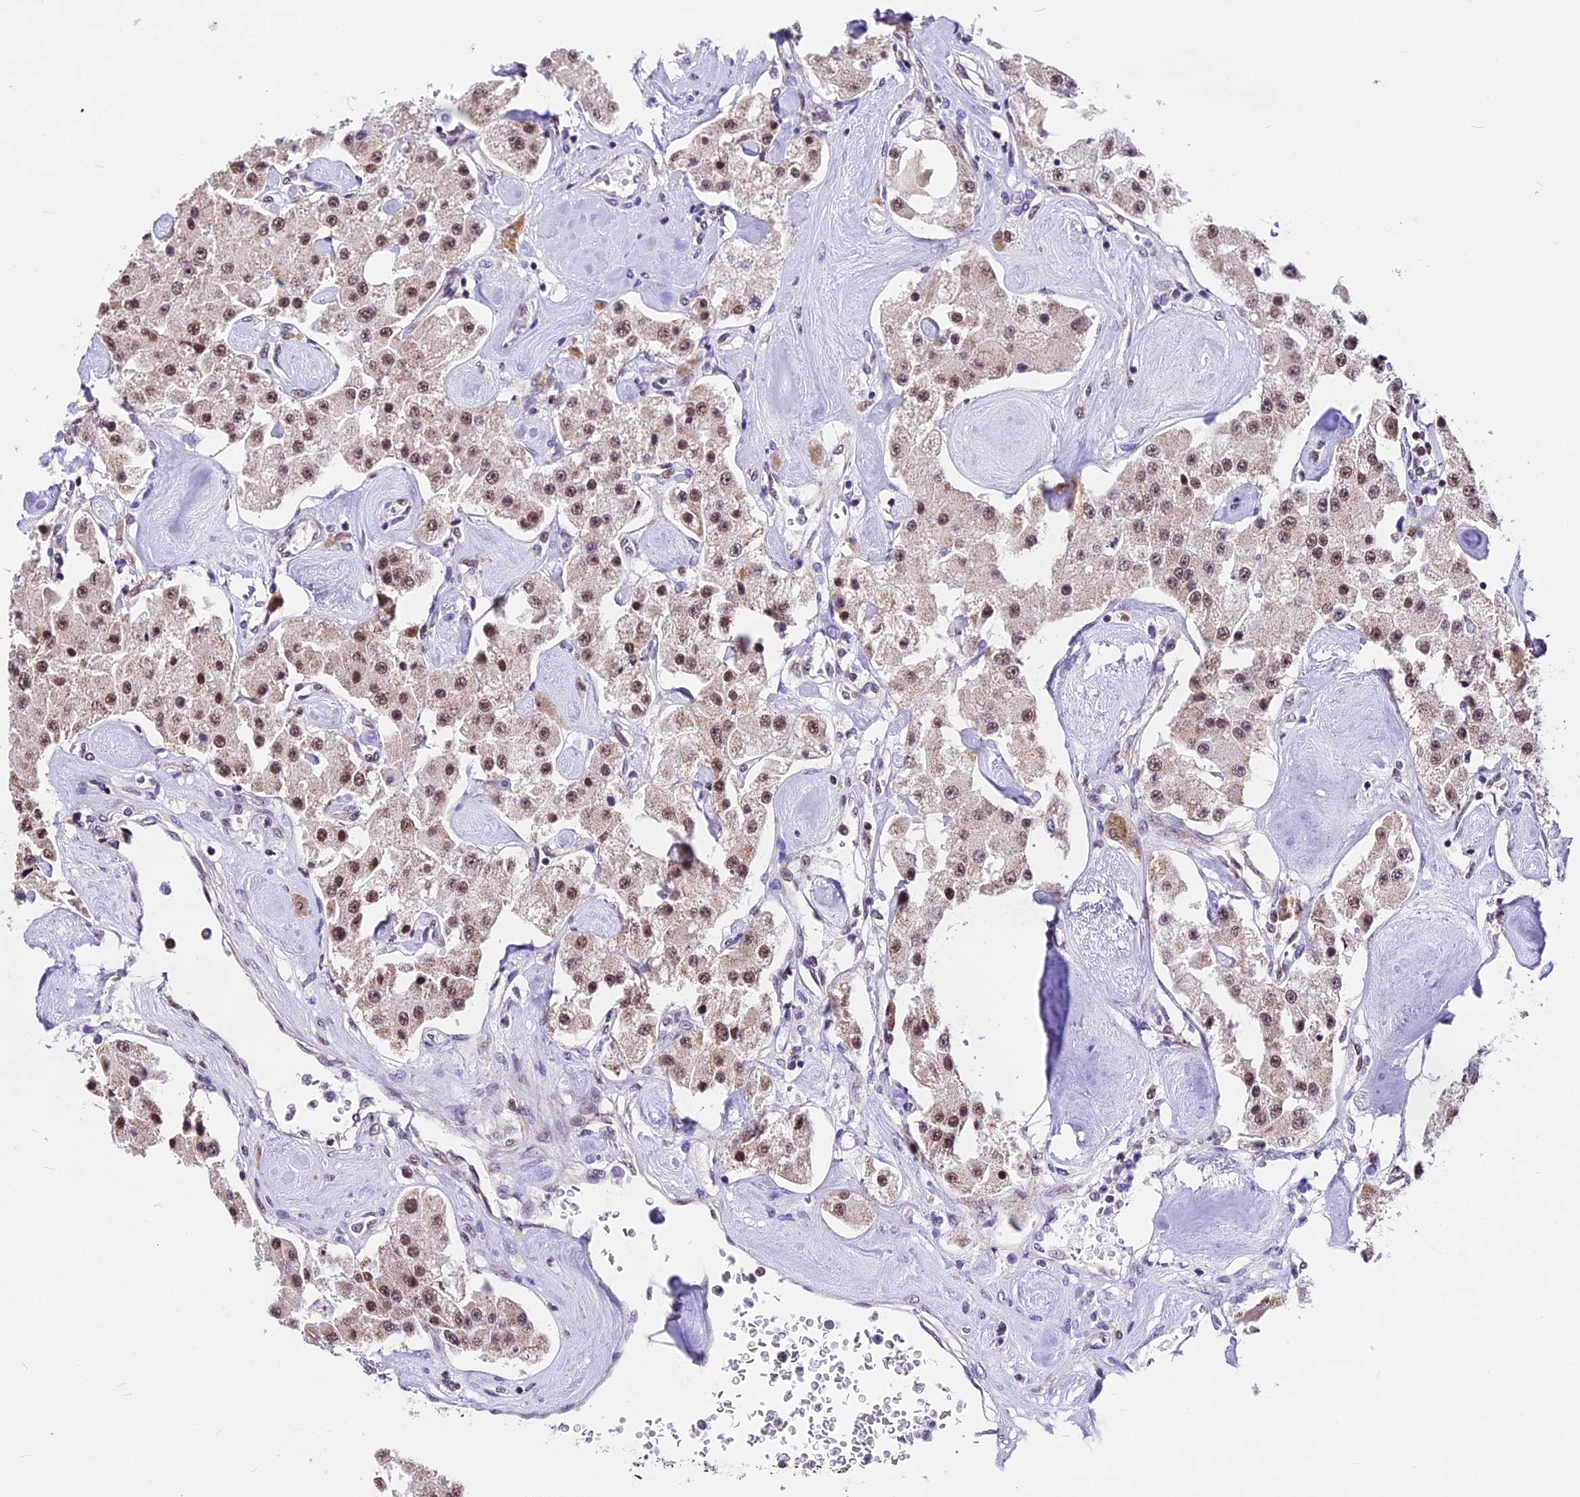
{"staining": {"intensity": "moderate", "quantity": ">75%", "location": "nuclear"}, "tissue": "carcinoid", "cell_type": "Tumor cells", "image_type": "cancer", "snomed": [{"axis": "morphology", "description": "Carcinoid, malignant, NOS"}, {"axis": "topography", "description": "Pancreas"}], "caption": "Moderate nuclear staining for a protein is identified in approximately >75% of tumor cells of malignant carcinoid using IHC.", "gene": "CARS2", "patient": {"sex": "male", "age": 41}}